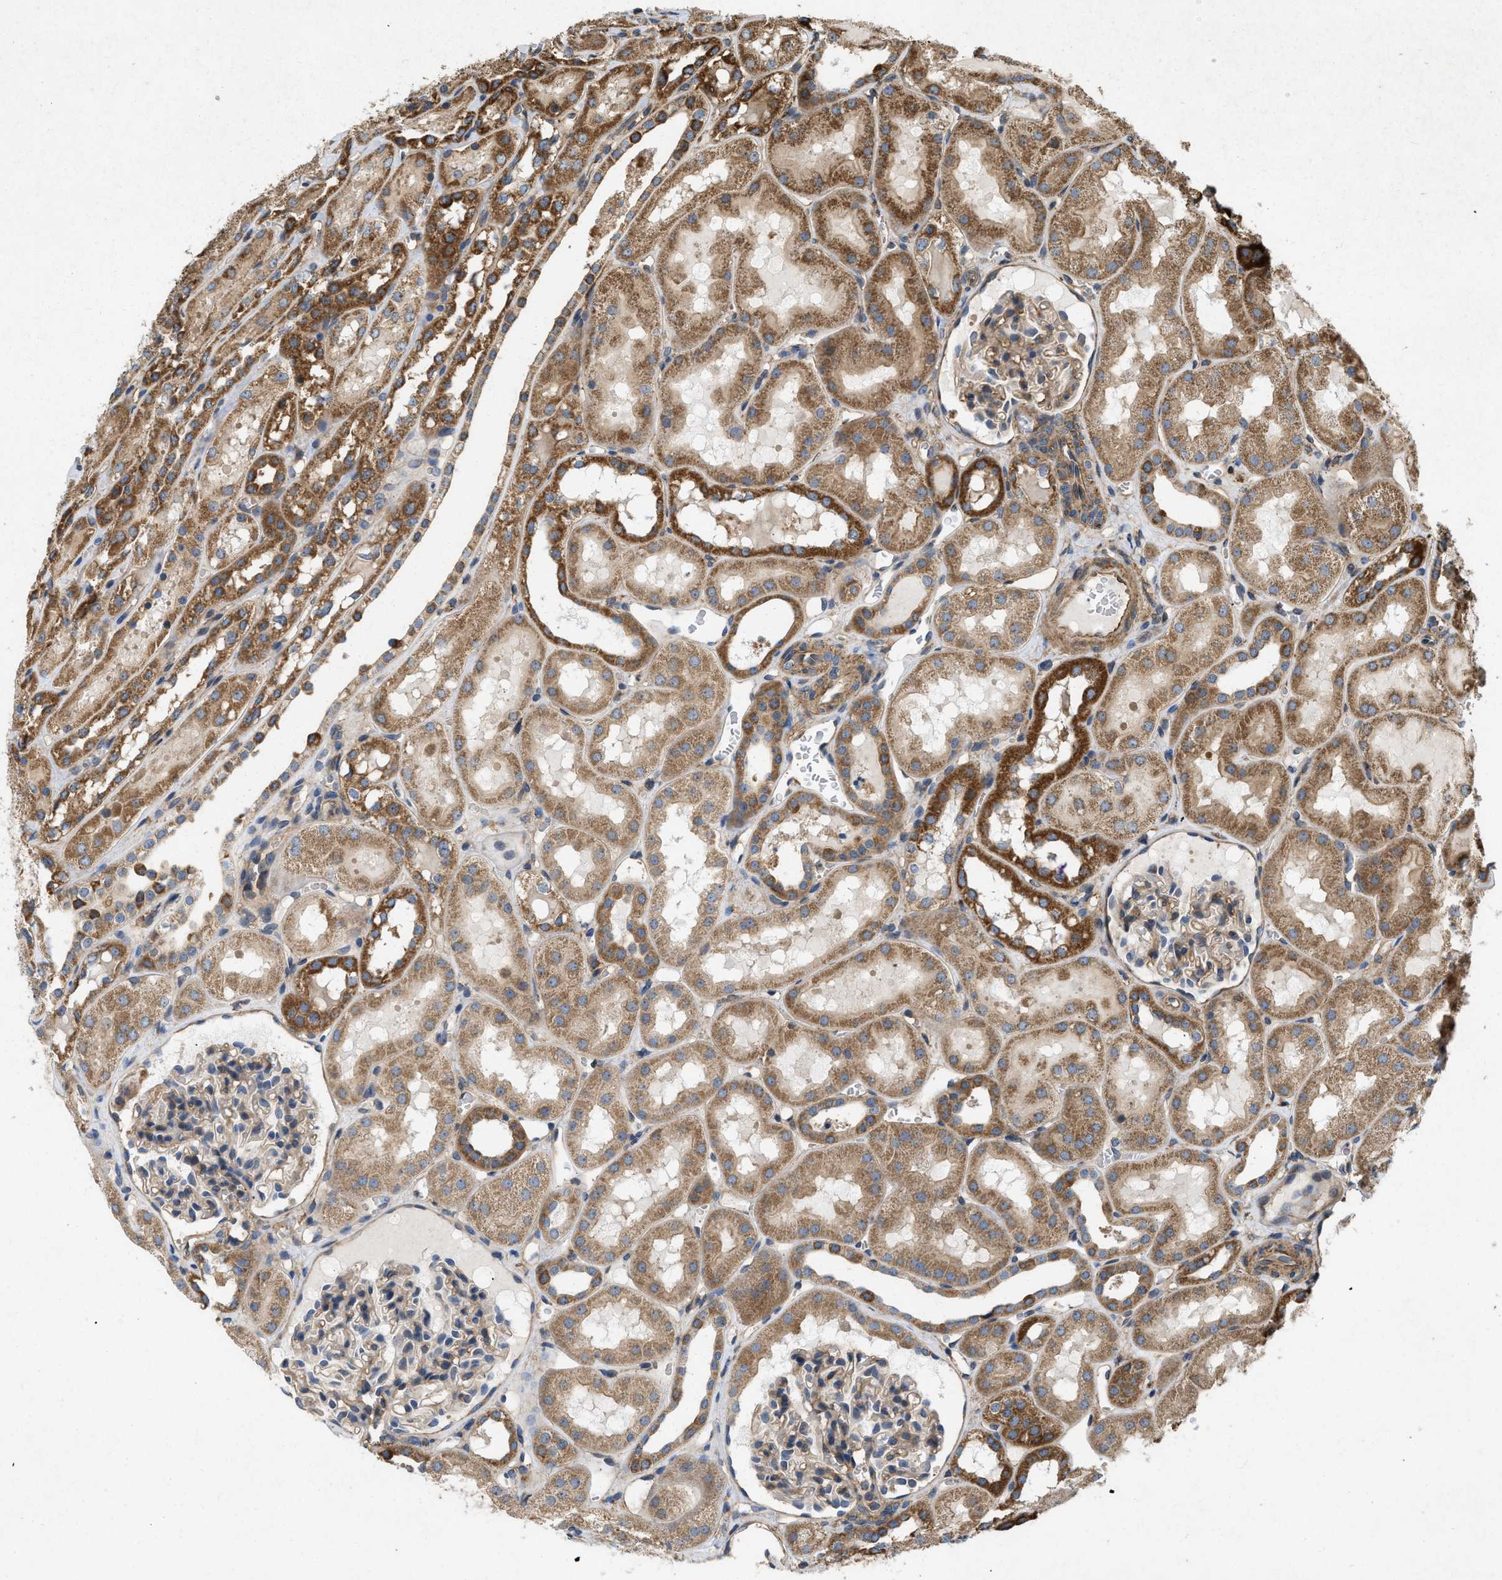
{"staining": {"intensity": "weak", "quantity": "25%-75%", "location": "cytoplasmic/membranous"}, "tissue": "kidney", "cell_type": "Cells in glomeruli", "image_type": "normal", "snomed": [{"axis": "morphology", "description": "Normal tissue, NOS"}, {"axis": "topography", "description": "Kidney"}, {"axis": "topography", "description": "Urinary bladder"}], "caption": "IHC micrograph of unremarkable kidney: human kidney stained using IHC displays low levels of weak protein expression localized specifically in the cytoplasmic/membranous of cells in glomeruli, appearing as a cytoplasmic/membranous brown color.", "gene": "GNB4", "patient": {"sex": "male", "age": 16}}